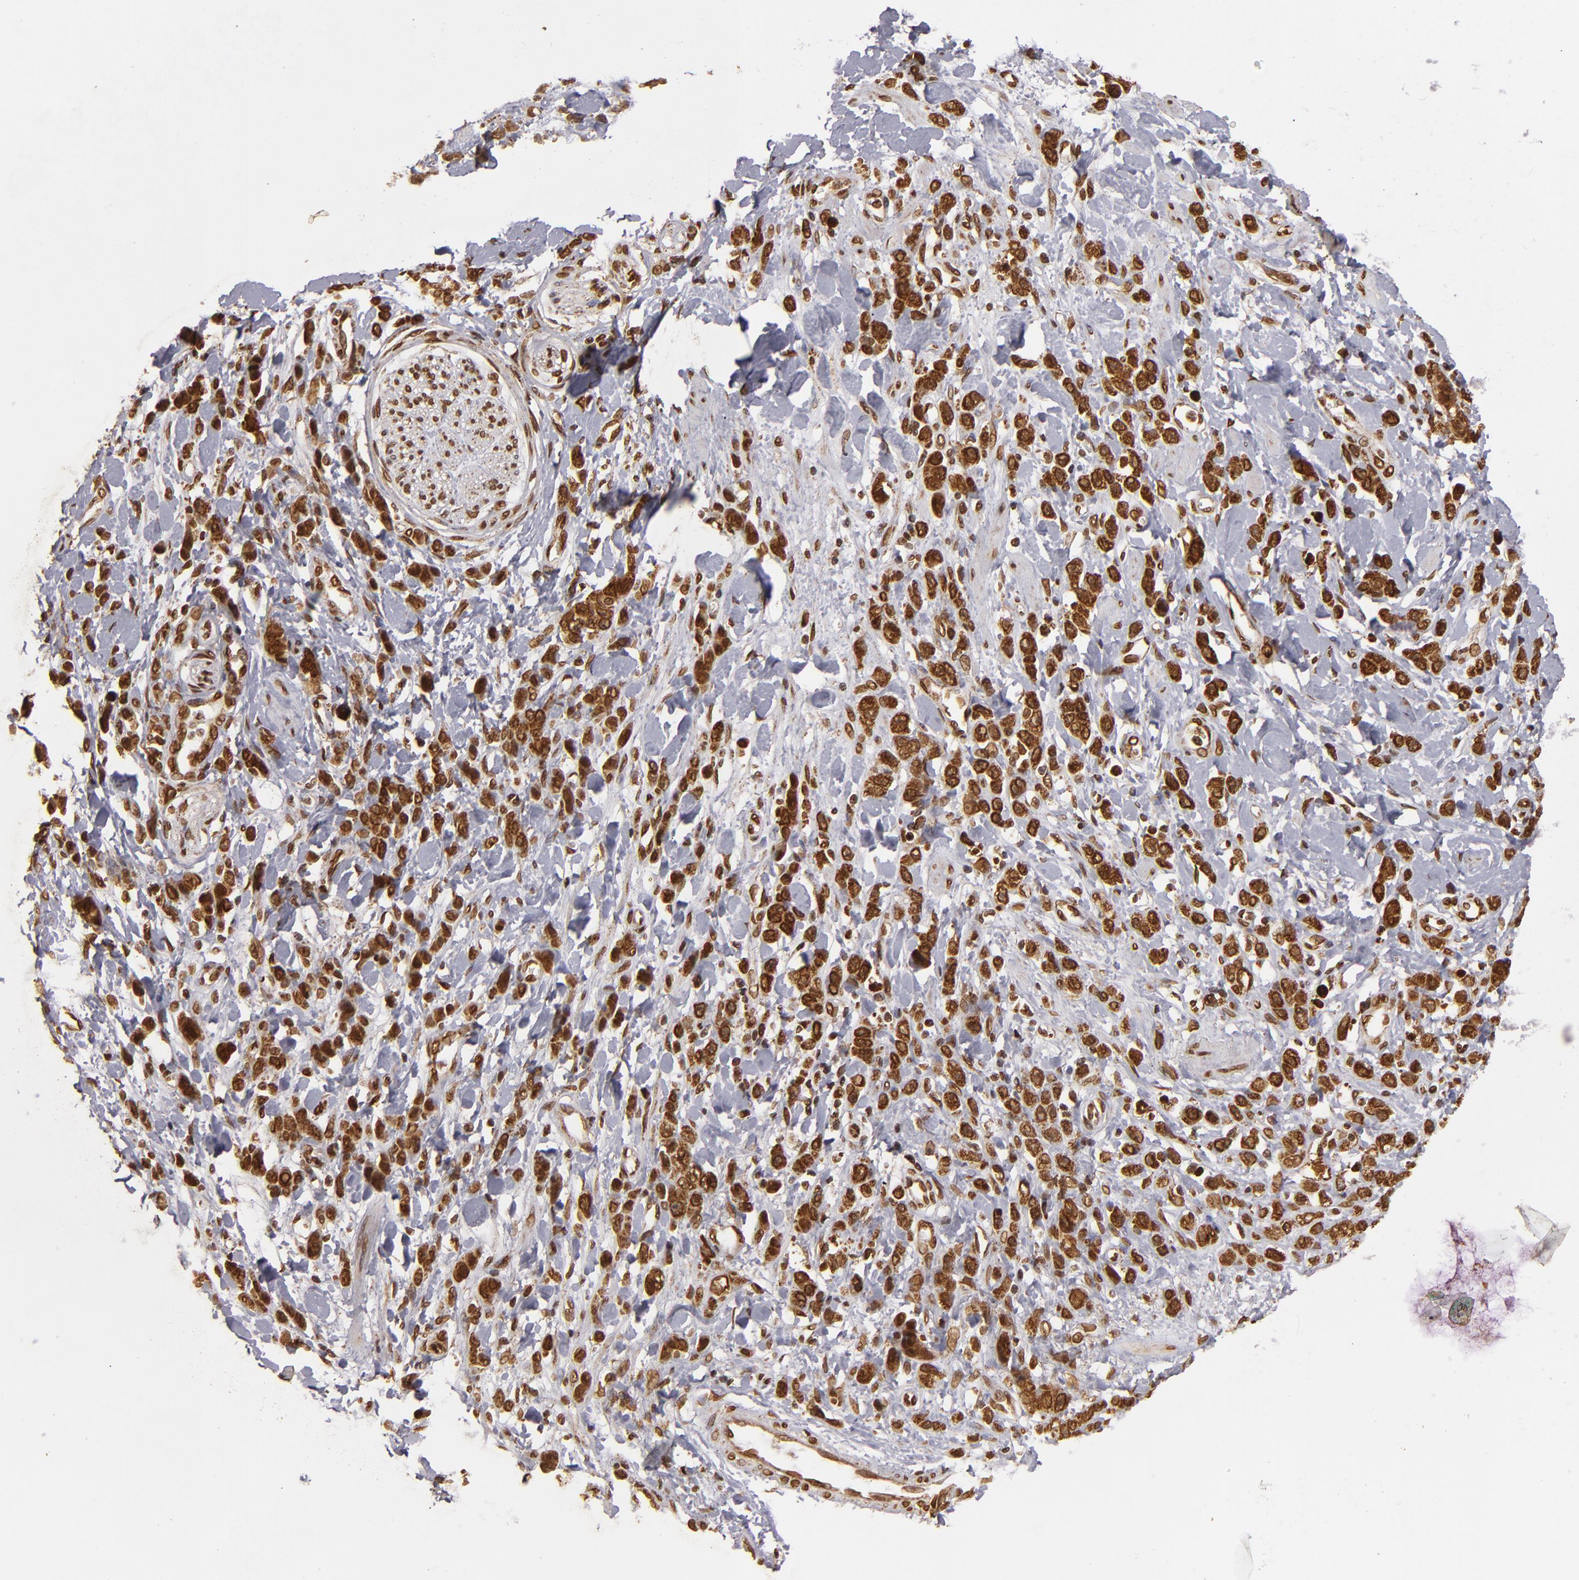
{"staining": {"intensity": "strong", "quantity": ">75%", "location": "nuclear"}, "tissue": "stomach cancer", "cell_type": "Tumor cells", "image_type": "cancer", "snomed": [{"axis": "morphology", "description": "Normal tissue, NOS"}, {"axis": "morphology", "description": "Adenocarcinoma, NOS"}, {"axis": "topography", "description": "Stomach"}], "caption": "Stomach cancer (adenocarcinoma) stained with a protein marker exhibits strong staining in tumor cells.", "gene": "CUL3", "patient": {"sex": "male", "age": 82}}